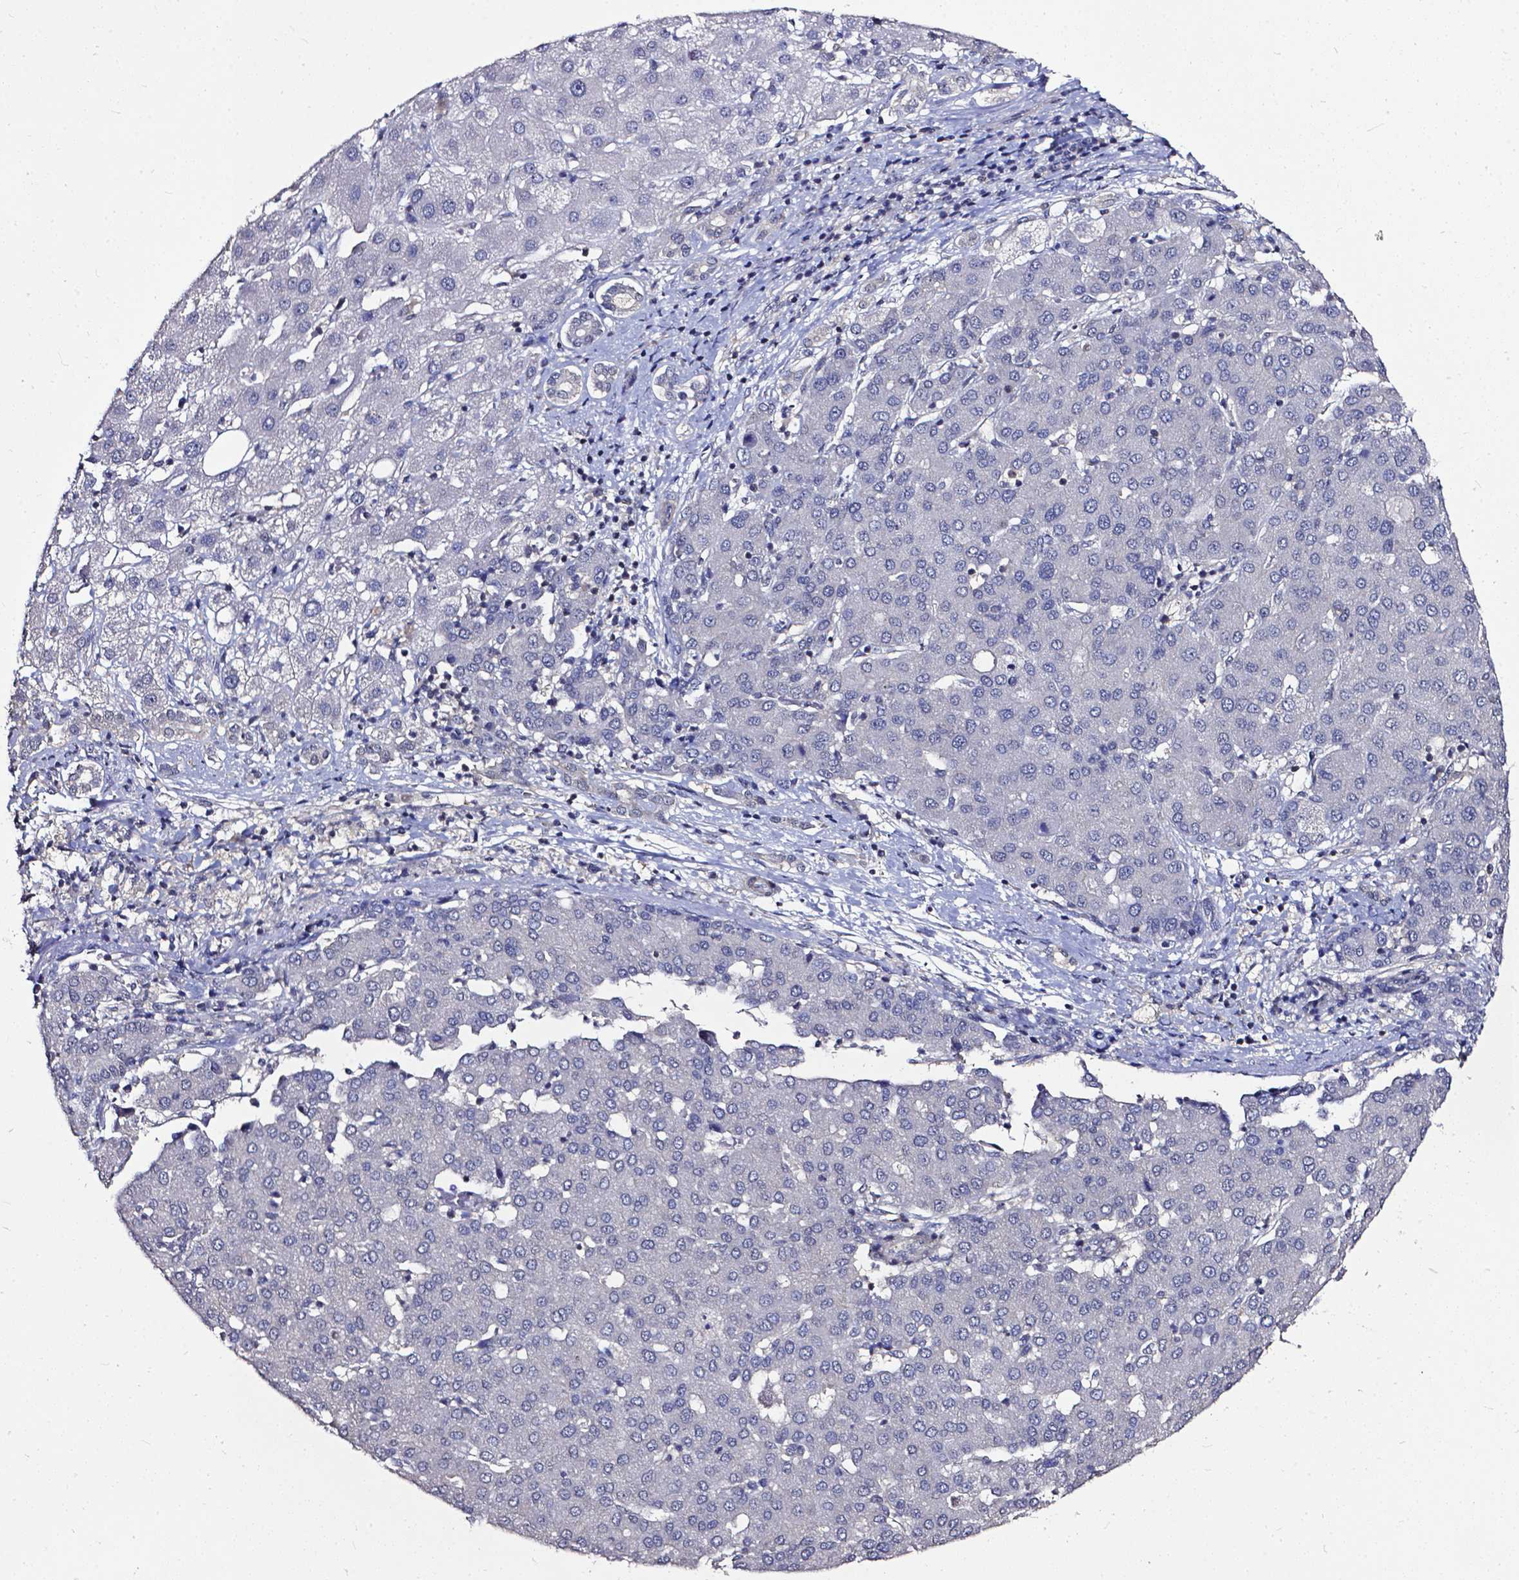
{"staining": {"intensity": "negative", "quantity": "none", "location": "none"}, "tissue": "liver cancer", "cell_type": "Tumor cells", "image_type": "cancer", "snomed": [{"axis": "morphology", "description": "Carcinoma, Hepatocellular, NOS"}, {"axis": "topography", "description": "Liver"}], "caption": "A high-resolution micrograph shows IHC staining of liver cancer, which reveals no significant staining in tumor cells.", "gene": "OTUB1", "patient": {"sex": "male", "age": 65}}